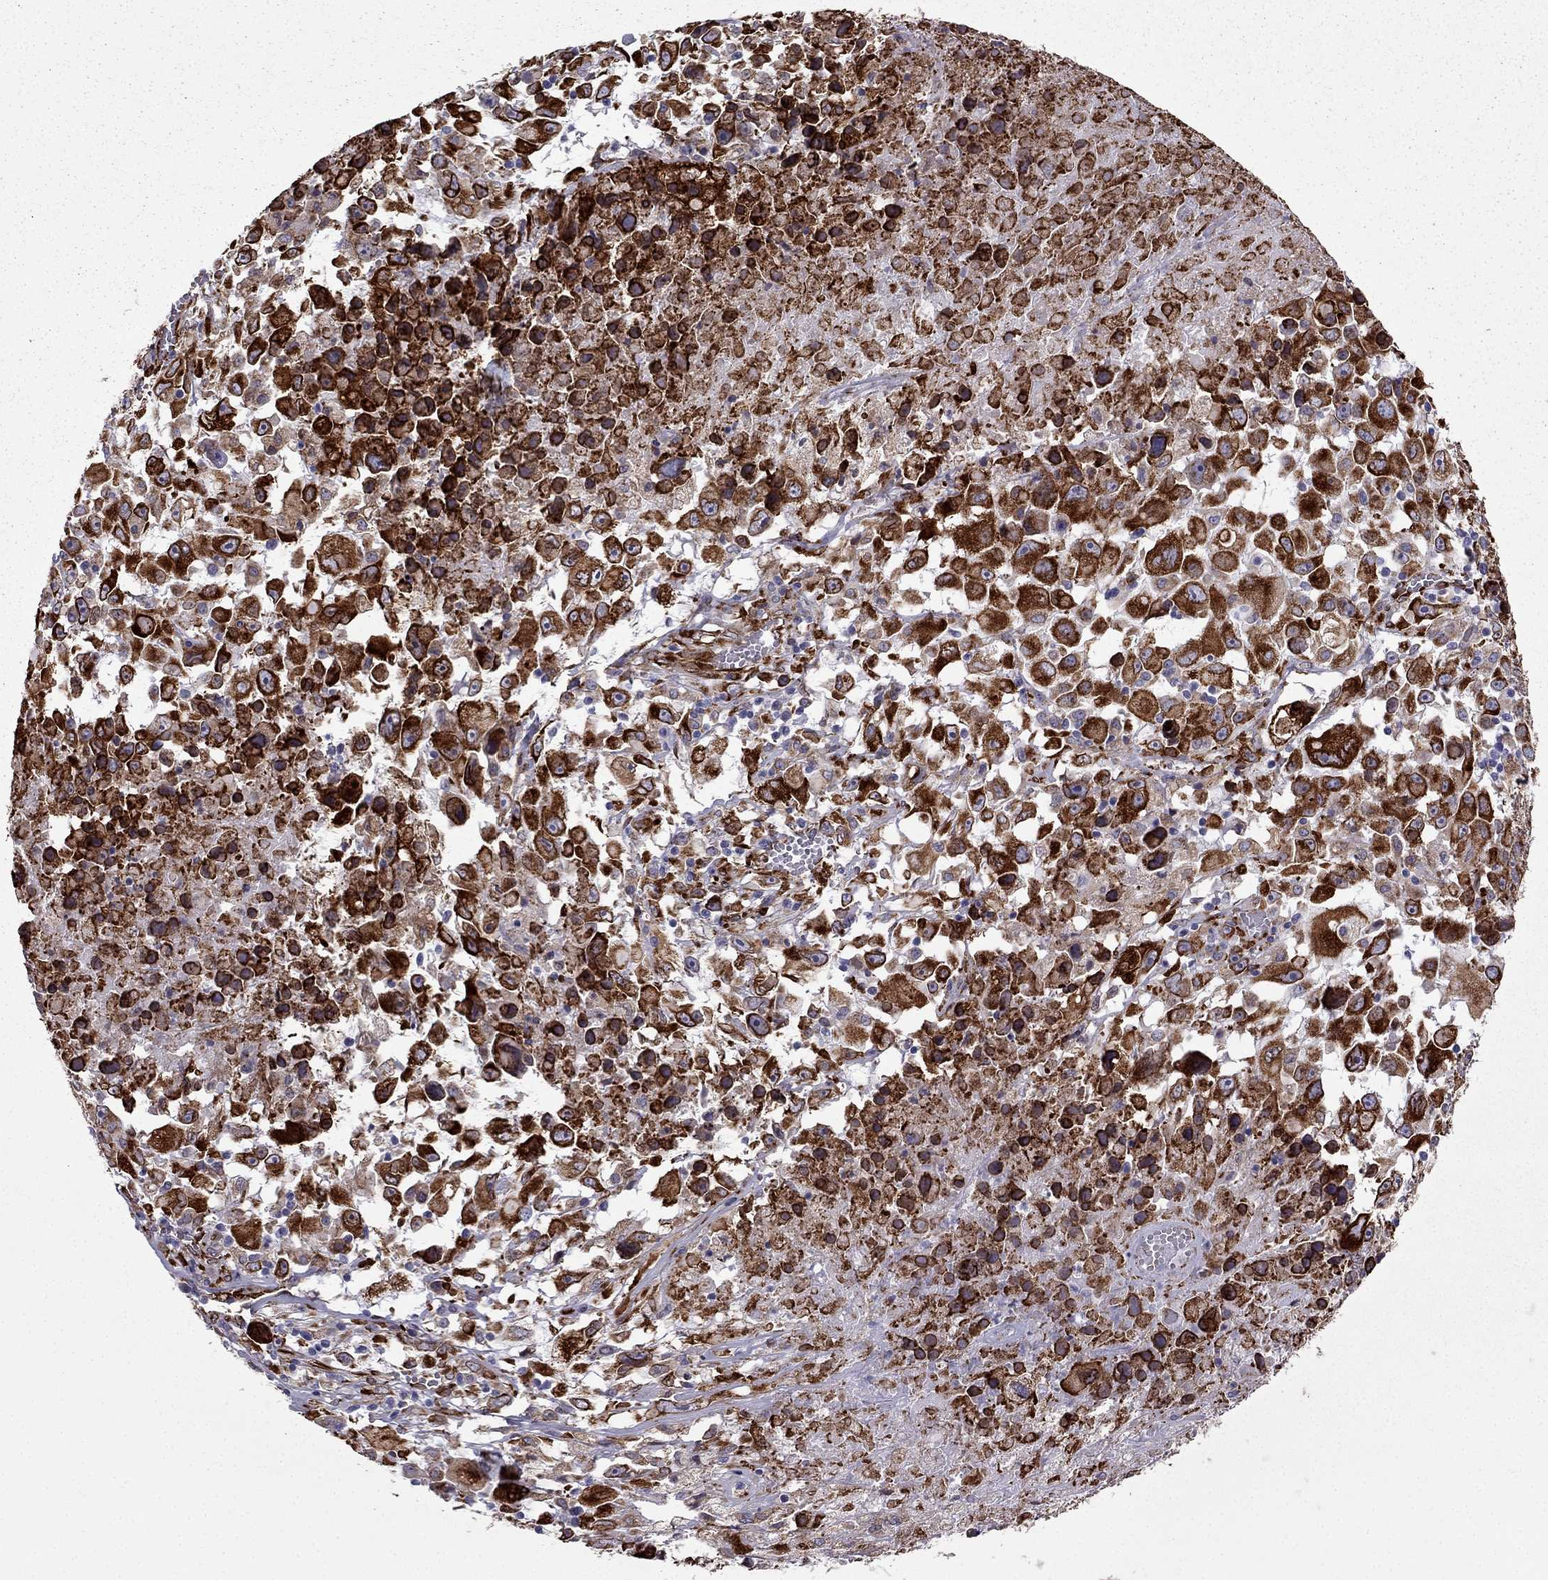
{"staining": {"intensity": "strong", "quantity": ">75%", "location": "cytoplasmic/membranous"}, "tissue": "melanoma", "cell_type": "Tumor cells", "image_type": "cancer", "snomed": [{"axis": "morphology", "description": "Malignant melanoma, Metastatic site"}, {"axis": "topography", "description": "Soft tissue"}], "caption": "IHC staining of malignant melanoma (metastatic site), which demonstrates high levels of strong cytoplasmic/membranous staining in approximately >75% of tumor cells indicating strong cytoplasmic/membranous protein staining. The staining was performed using DAB (3,3'-diaminobenzidine) (brown) for protein detection and nuclei were counterstained in hematoxylin (blue).", "gene": "IKBIP", "patient": {"sex": "male", "age": 50}}